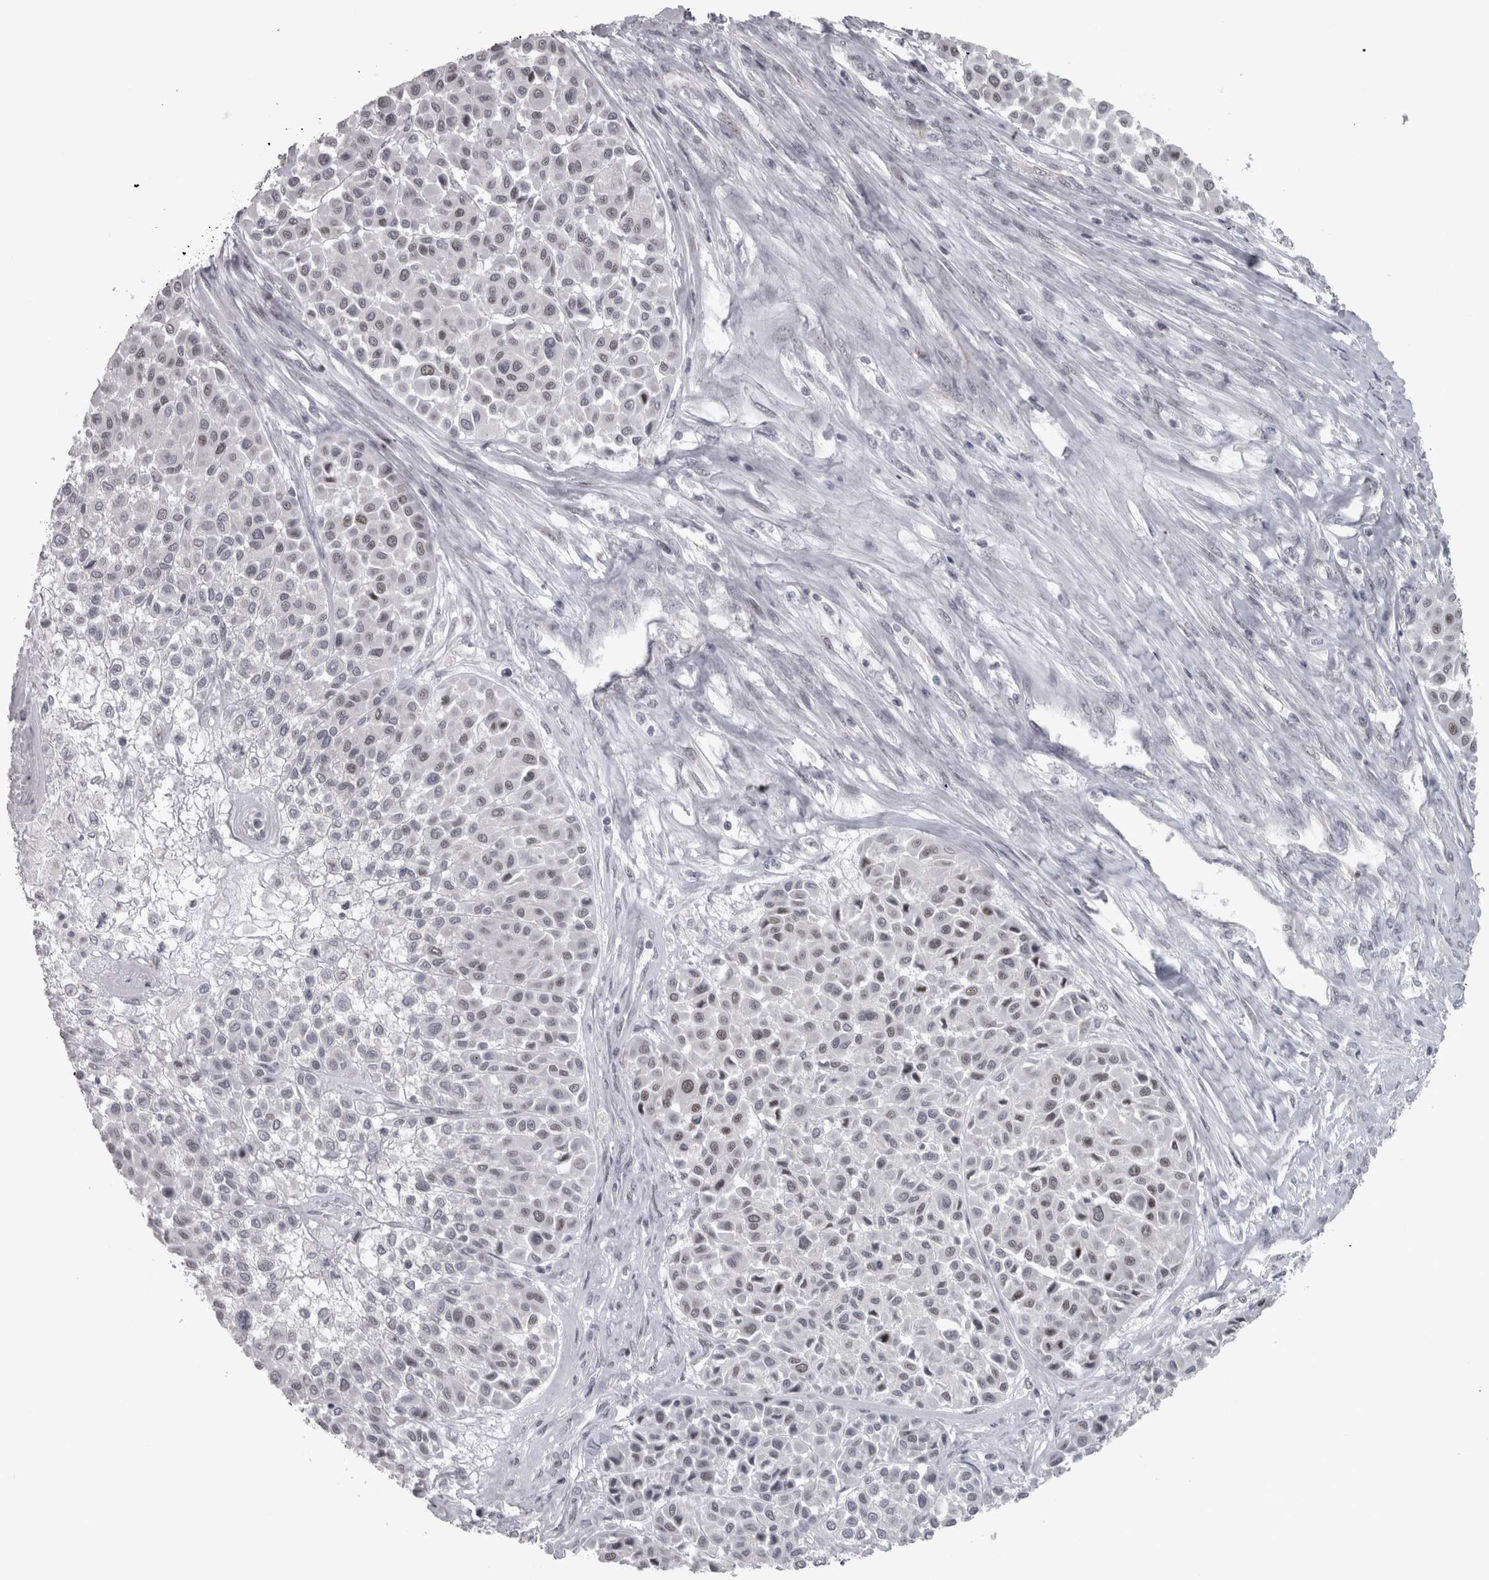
{"staining": {"intensity": "weak", "quantity": "<25%", "location": "nuclear"}, "tissue": "melanoma", "cell_type": "Tumor cells", "image_type": "cancer", "snomed": [{"axis": "morphology", "description": "Malignant melanoma, Metastatic site"}, {"axis": "topography", "description": "Soft tissue"}], "caption": "The micrograph shows no significant expression in tumor cells of malignant melanoma (metastatic site).", "gene": "PPP1R12B", "patient": {"sex": "male", "age": 41}}